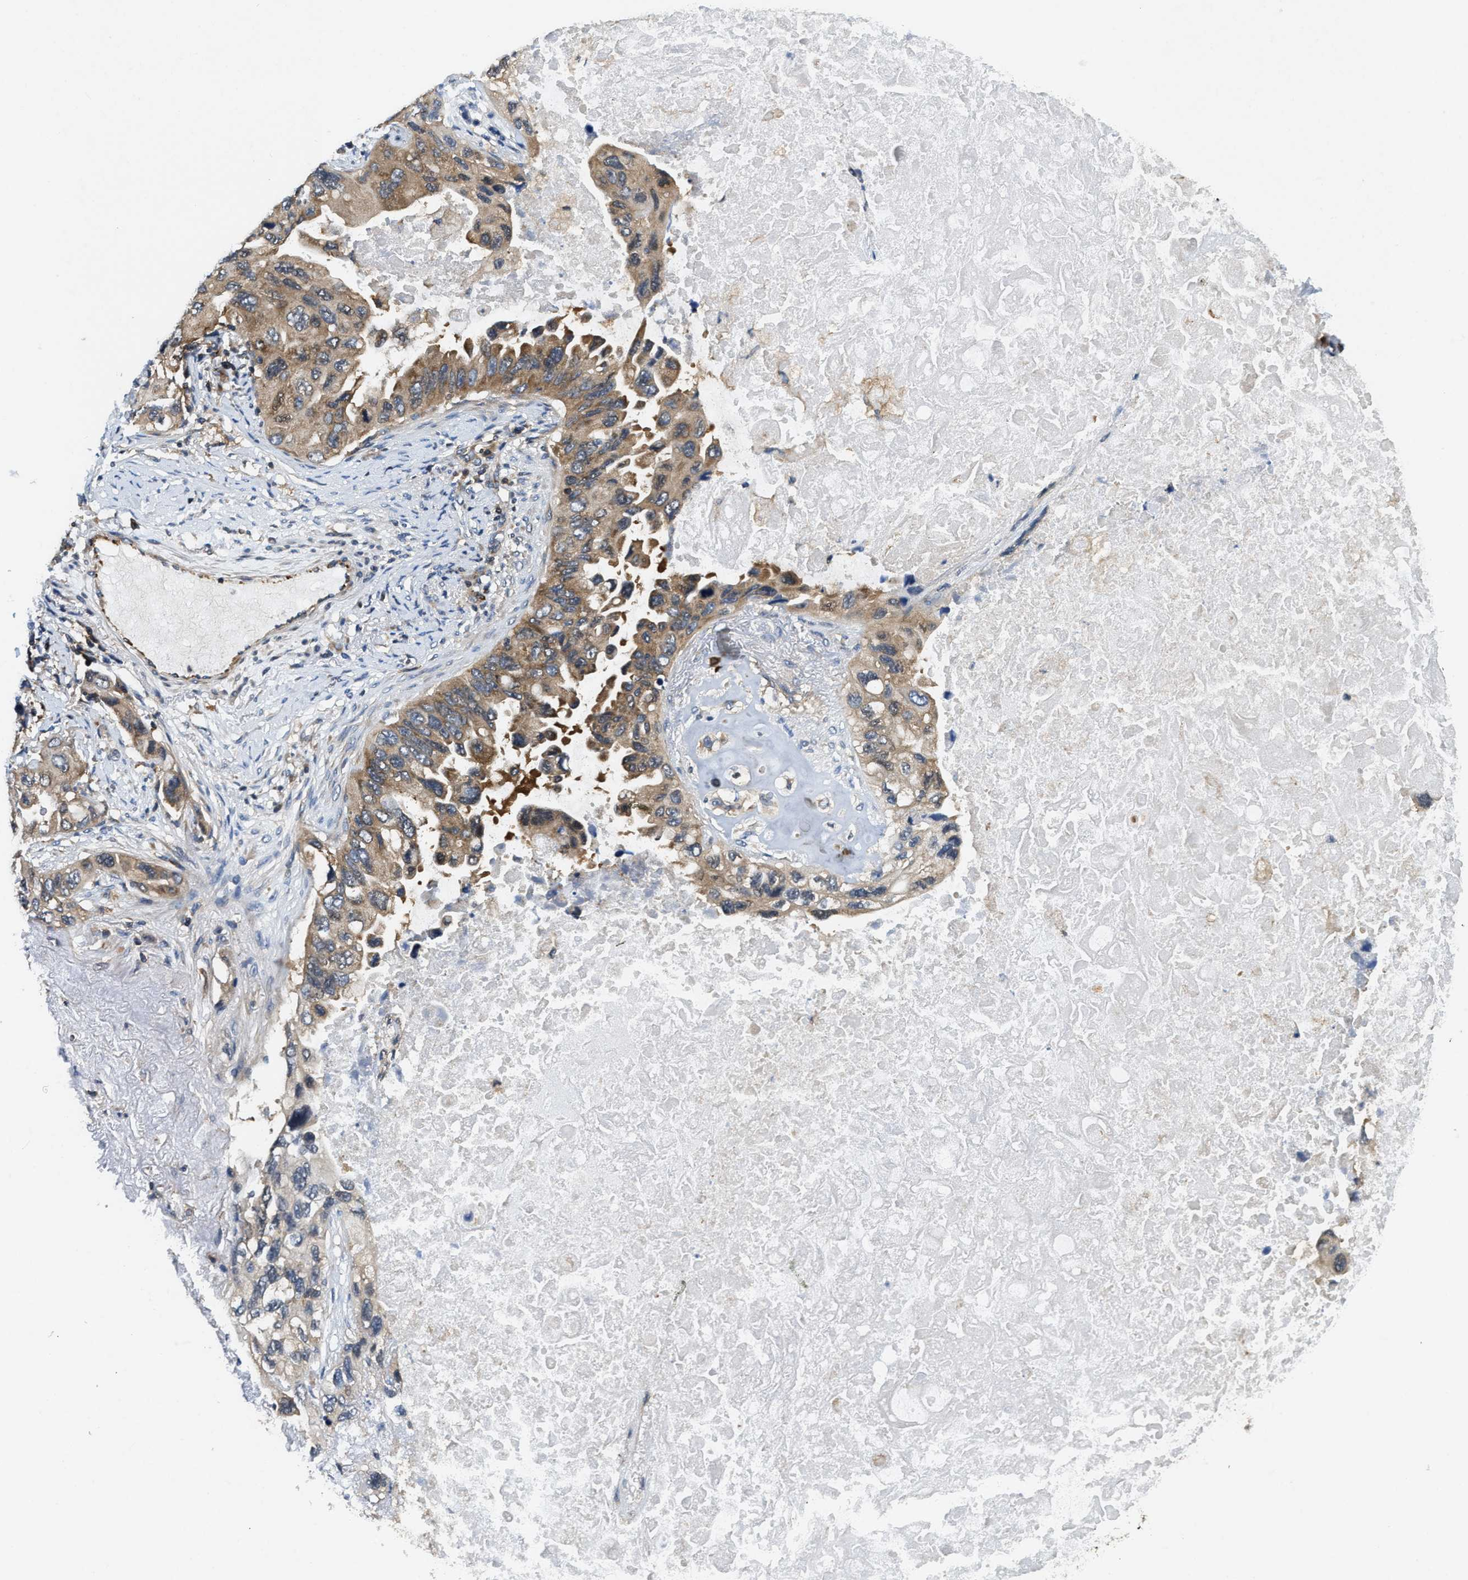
{"staining": {"intensity": "moderate", "quantity": "25%-75%", "location": "cytoplasmic/membranous"}, "tissue": "lung cancer", "cell_type": "Tumor cells", "image_type": "cancer", "snomed": [{"axis": "morphology", "description": "Squamous cell carcinoma, NOS"}, {"axis": "topography", "description": "Lung"}], "caption": "Immunohistochemical staining of human lung squamous cell carcinoma shows medium levels of moderate cytoplasmic/membranous expression in approximately 25%-75% of tumor cells.", "gene": "CCM2", "patient": {"sex": "female", "age": 73}}